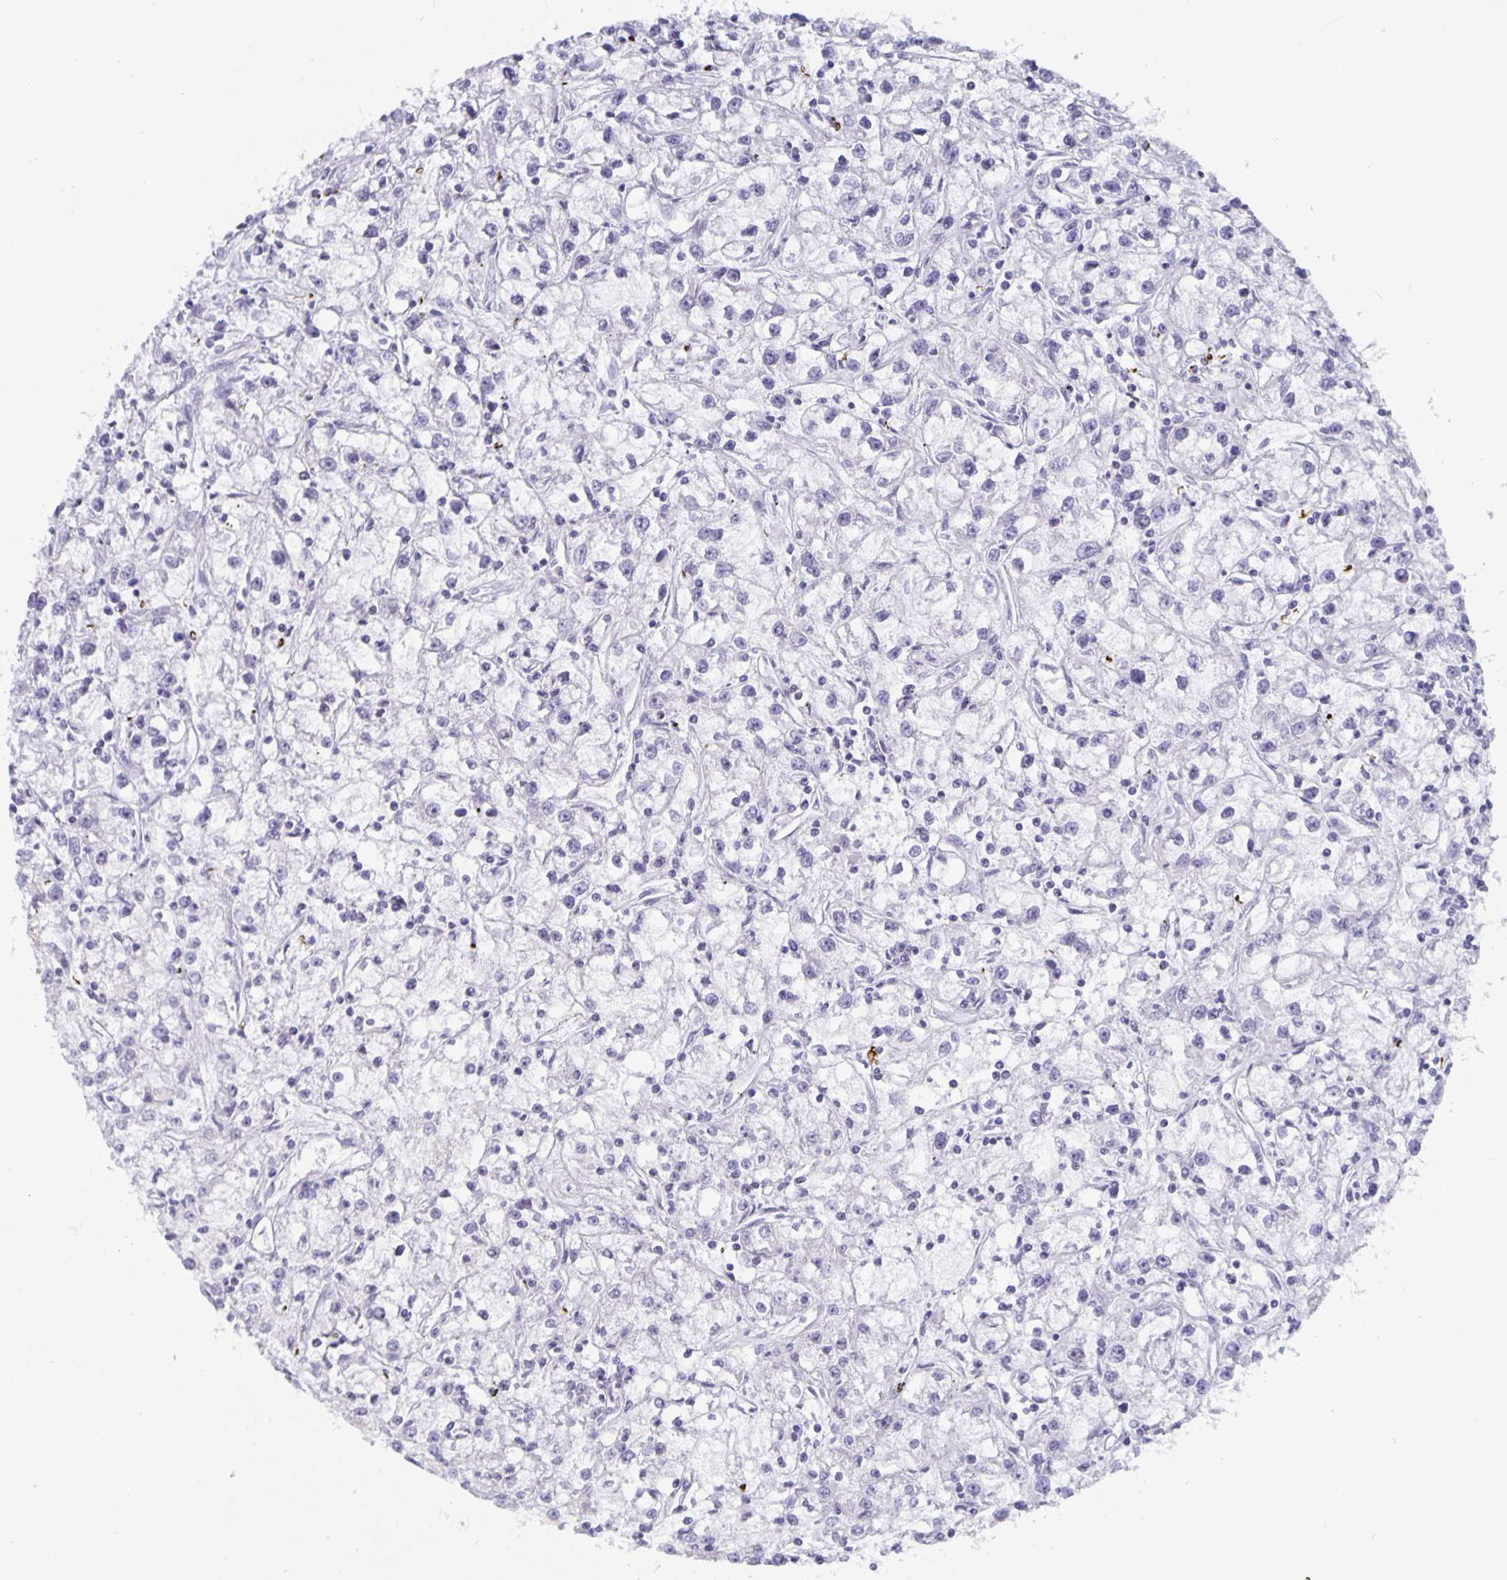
{"staining": {"intensity": "negative", "quantity": "none", "location": "none"}, "tissue": "renal cancer", "cell_type": "Tumor cells", "image_type": "cancer", "snomed": [{"axis": "morphology", "description": "Adenocarcinoma, NOS"}, {"axis": "topography", "description": "Kidney"}], "caption": "Protein analysis of renal cancer exhibits no significant positivity in tumor cells.", "gene": "OLIG2", "patient": {"sex": "female", "age": 59}}